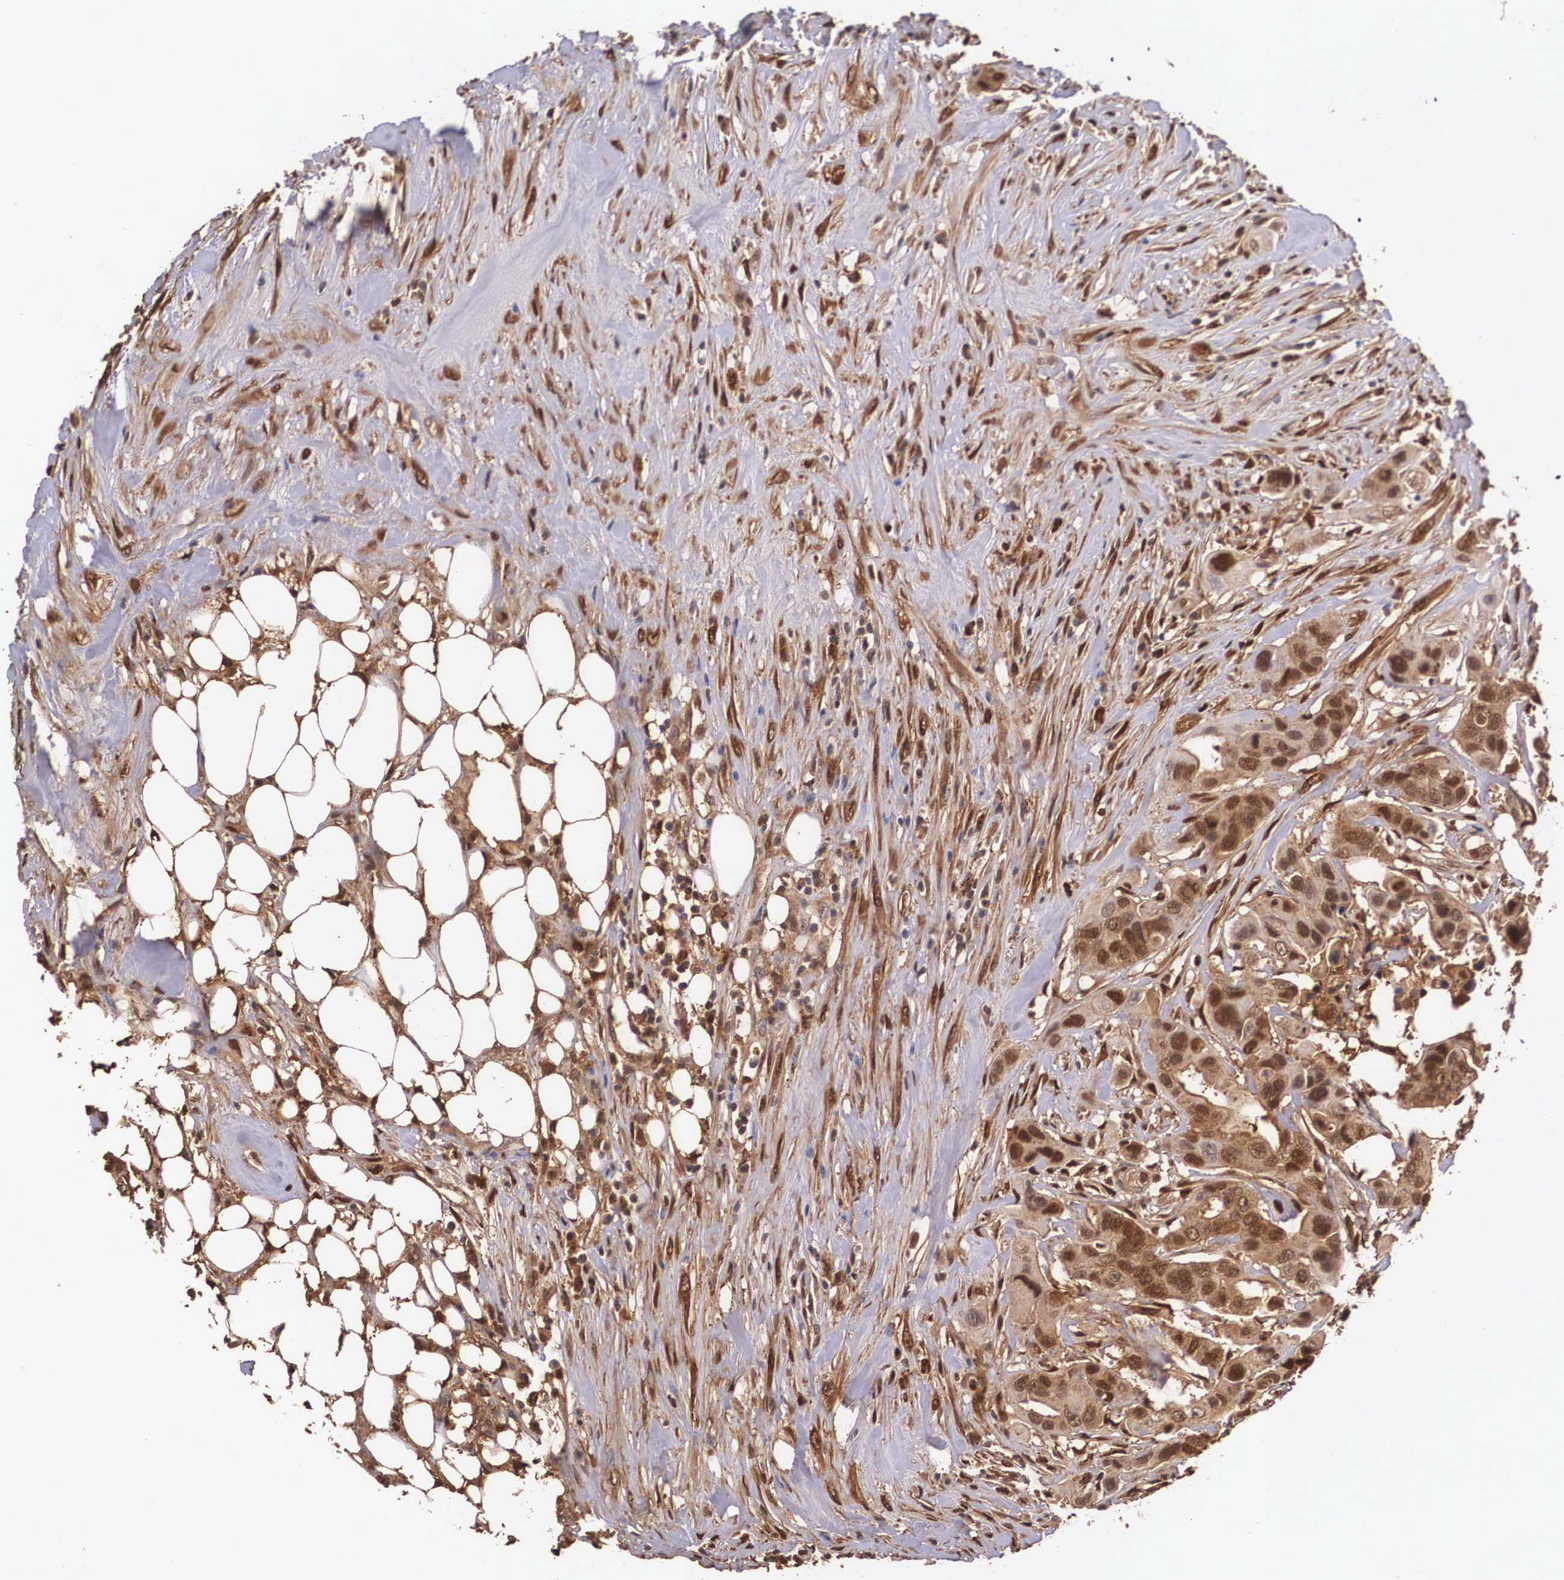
{"staining": {"intensity": "moderate", "quantity": ">75%", "location": "cytoplasmic/membranous,nuclear"}, "tissue": "colorectal cancer", "cell_type": "Tumor cells", "image_type": "cancer", "snomed": [{"axis": "morphology", "description": "Adenocarcinoma, NOS"}, {"axis": "topography", "description": "Colon"}], "caption": "Human colorectal adenocarcinoma stained for a protein (brown) displays moderate cytoplasmic/membranous and nuclear positive expression in approximately >75% of tumor cells.", "gene": "LGALS1", "patient": {"sex": "female", "age": 70}}